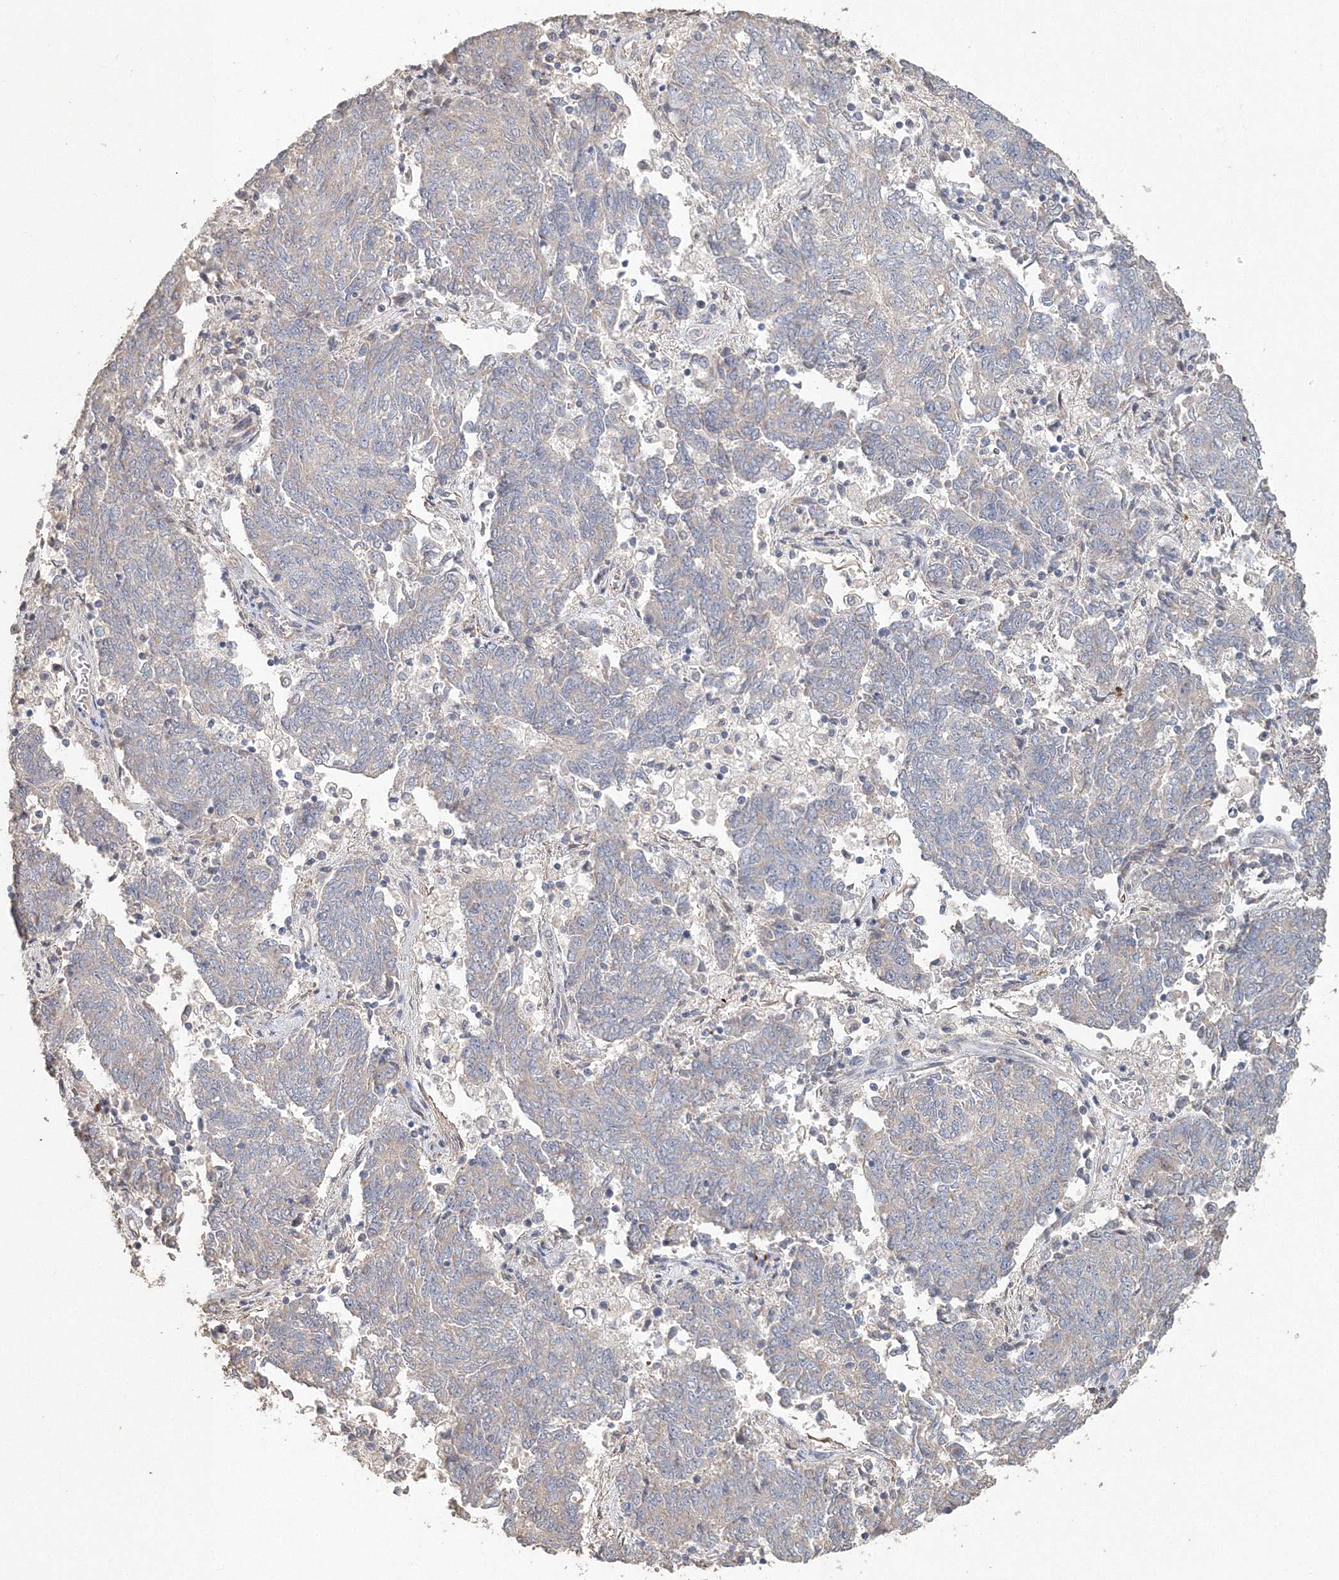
{"staining": {"intensity": "negative", "quantity": "none", "location": "none"}, "tissue": "endometrial cancer", "cell_type": "Tumor cells", "image_type": "cancer", "snomed": [{"axis": "morphology", "description": "Adenocarcinoma, NOS"}, {"axis": "topography", "description": "Endometrium"}], "caption": "The image reveals no significant expression in tumor cells of adenocarcinoma (endometrial).", "gene": "NALF2", "patient": {"sex": "female", "age": 80}}